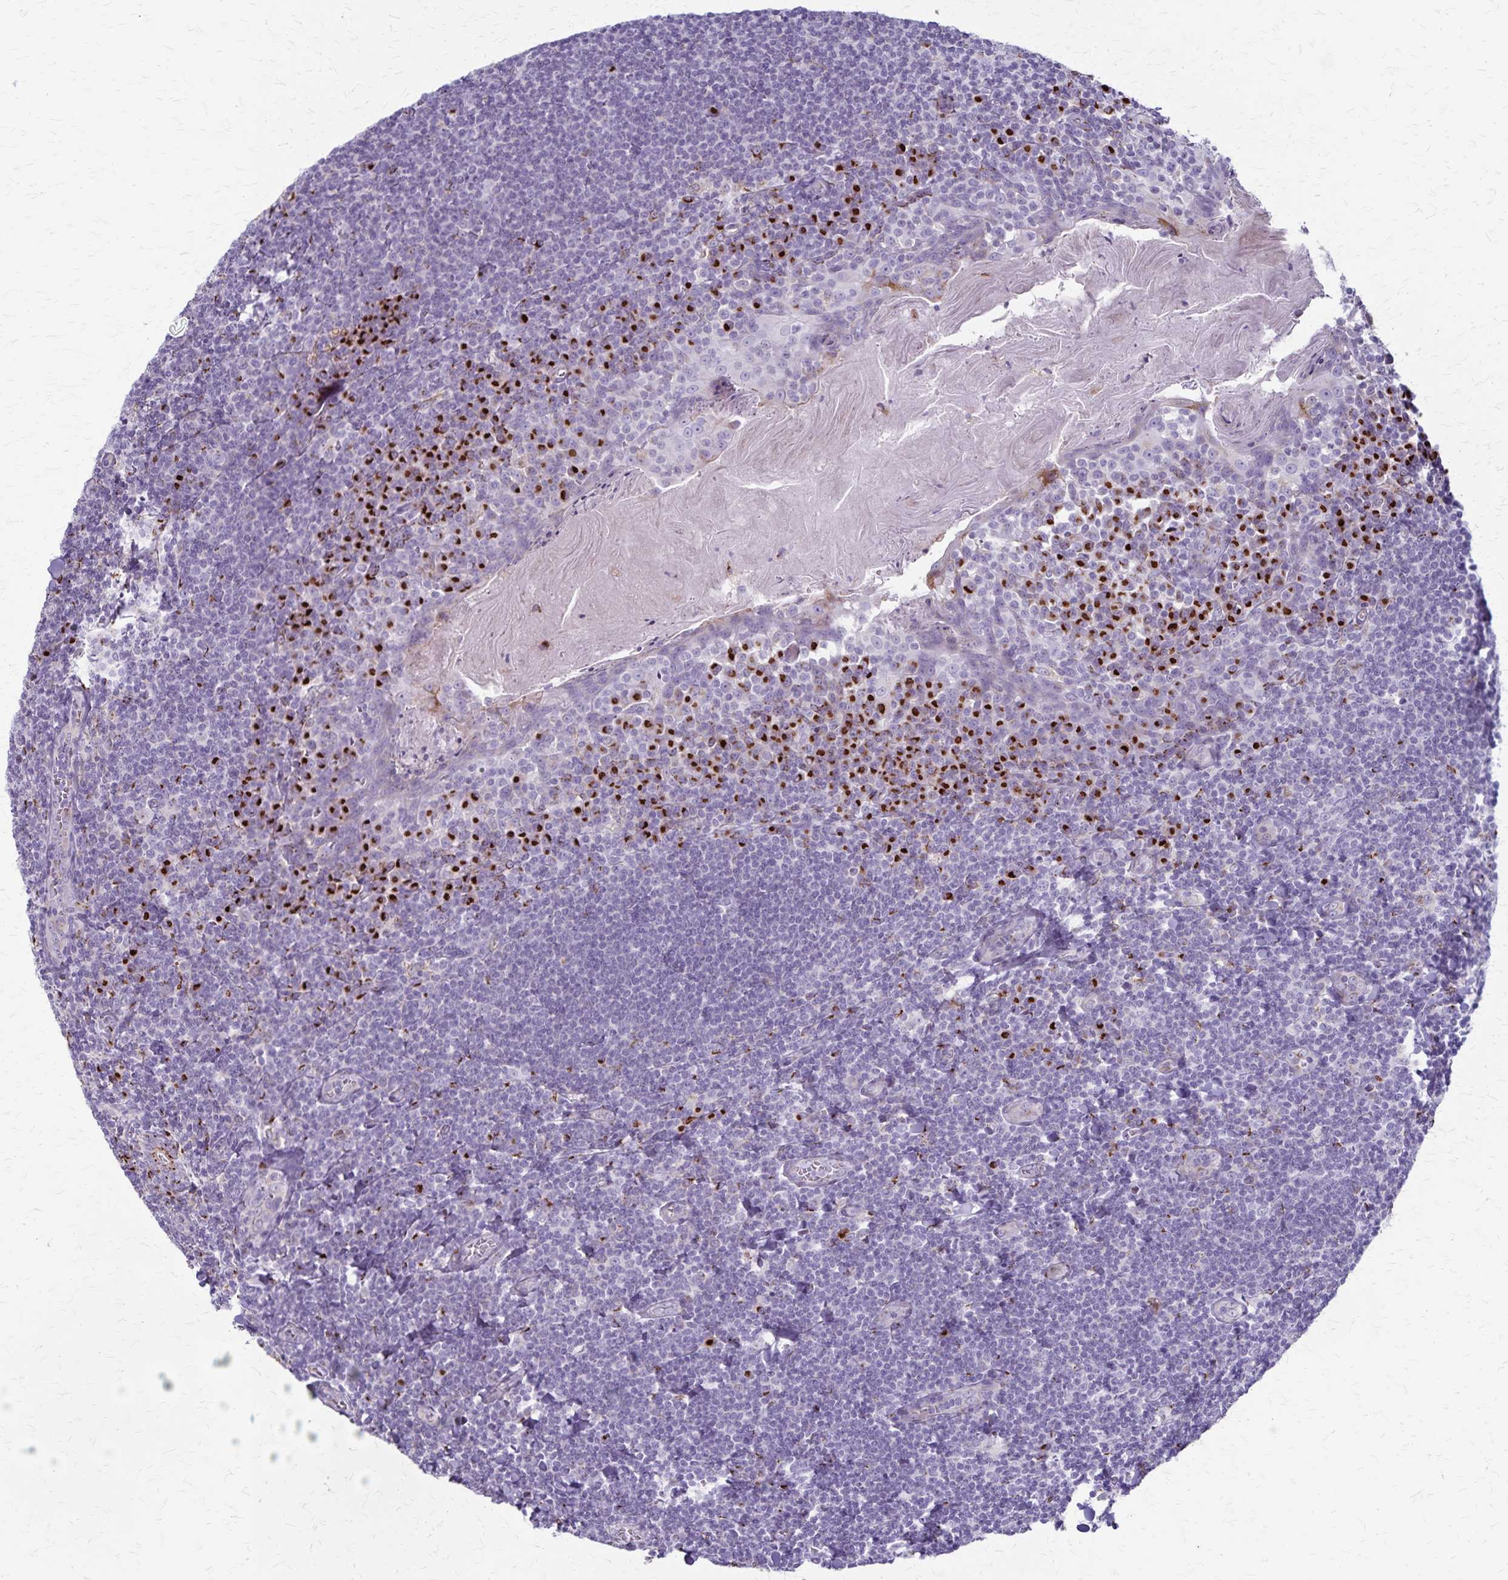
{"staining": {"intensity": "strong", "quantity": "<25%", "location": "cytoplasmic/membranous"}, "tissue": "tonsil", "cell_type": "Non-germinal center cells", "image_type": "normal", "snomed": [{"axis": "morphology", "description": "Normal tissue, NOS"}, {"axis": "topography", "description": "Tonsil"}], "caption": "A histopathology image of tonsil stained for a protein exhibits strong cytoplasmic/membranous brown staining in non-germinal center cells. Immunohistochemistry stains the protein of interest in brown and the nuclei are stained blue.", "gene": "MCFD2", "patient": {"sex": "male", "age": 27}}